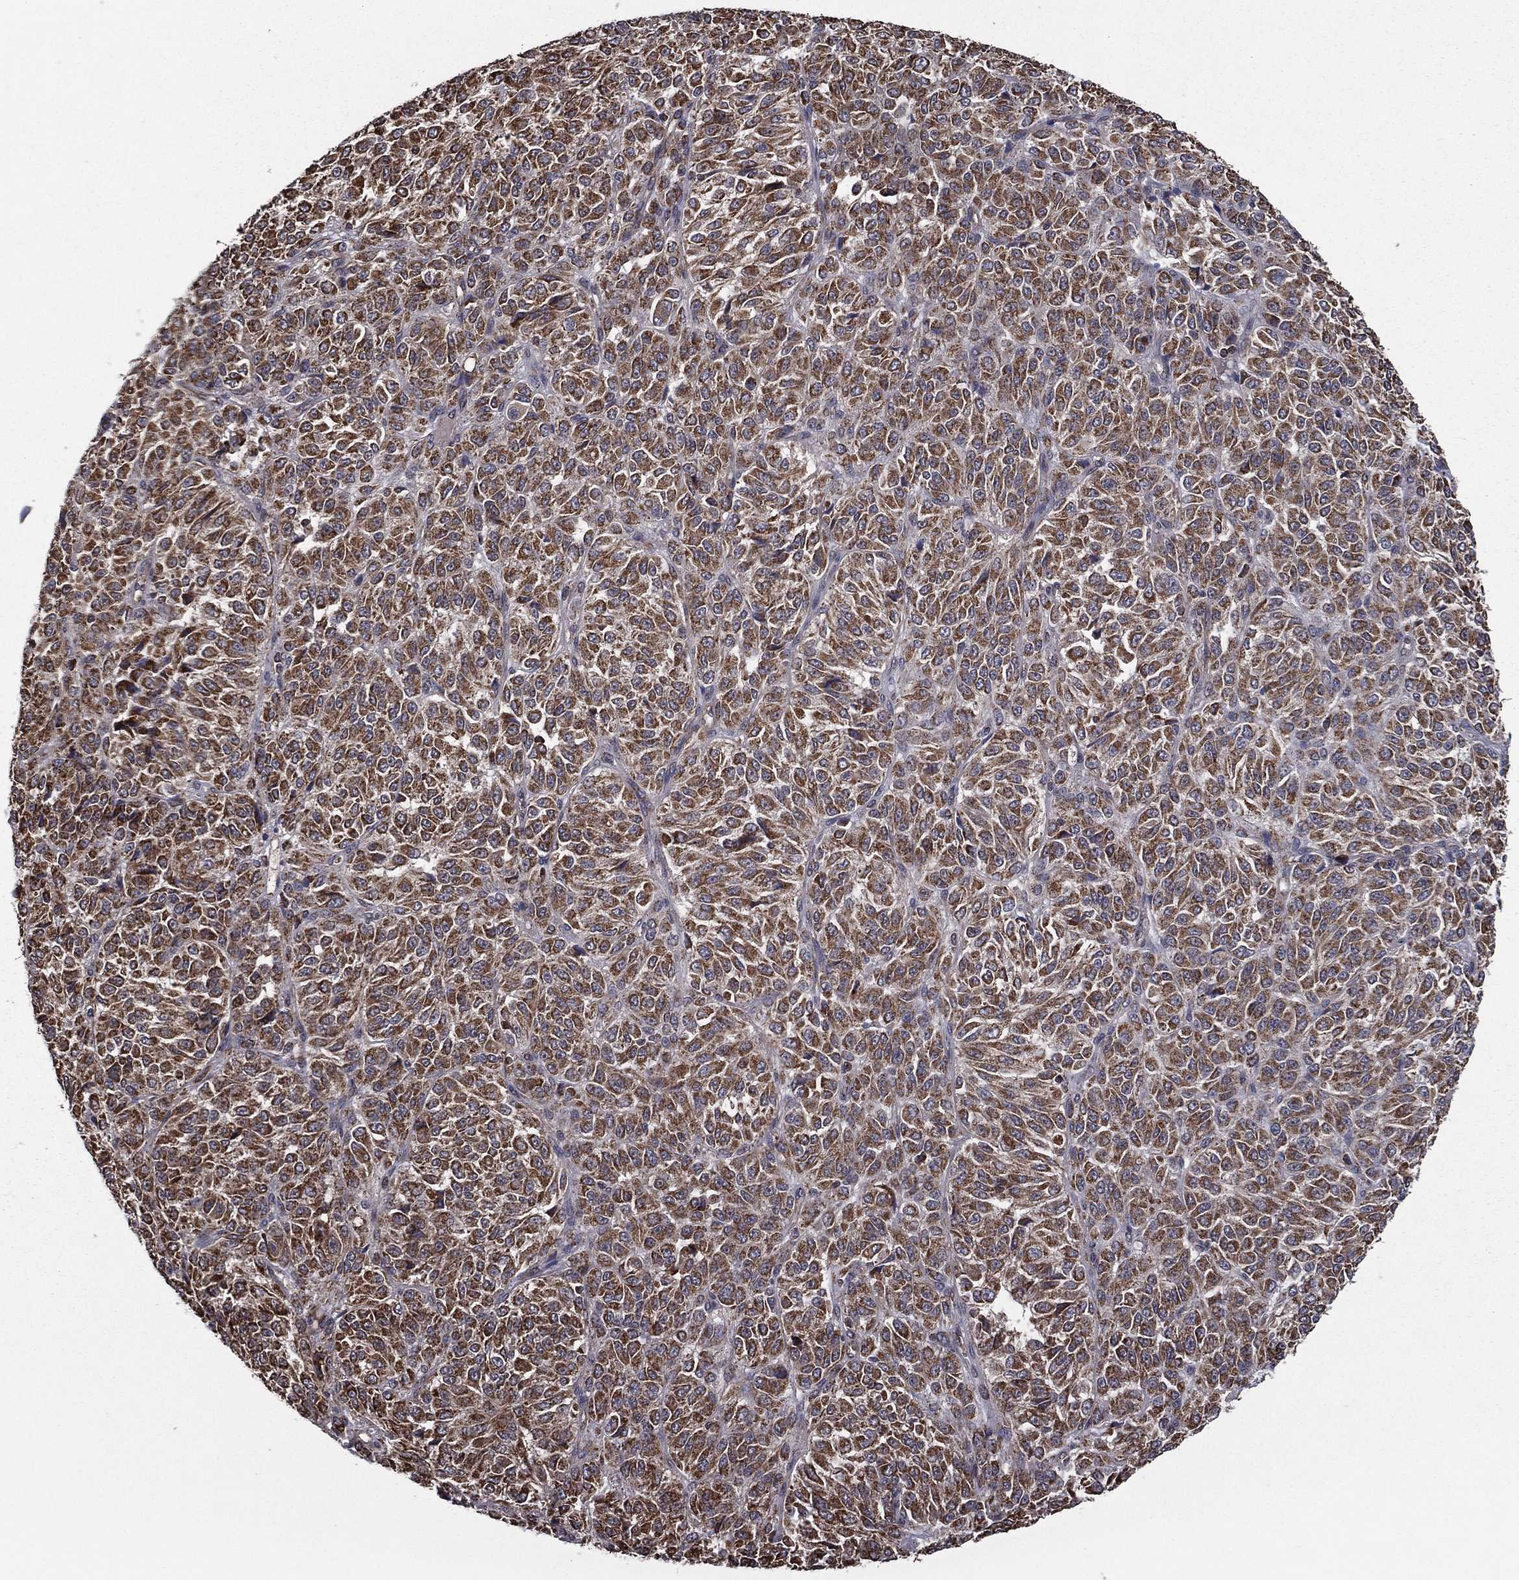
{"staining": {"intensity": "moderate", "quantity": ">75%", "location": "cytoplasmic/membranous"}, "tissue": "melanoma", "cell_type": "Tumor cells", "image_type": "cancer", "snomed": [{"axis": "morphology", "description": "Malignant melanoma, Metastatic site"}, {"axis": "topography", "description": "Brain"}], "caption": "Brown immunohistochemical staining in human malignant melanoma (metastatic site) reveals moderate cytoplasmic/membranous positivity in approximately >75% of tumor cells.", "gene": "RIGI", "patient": {"sex": "female", "age": 56}}